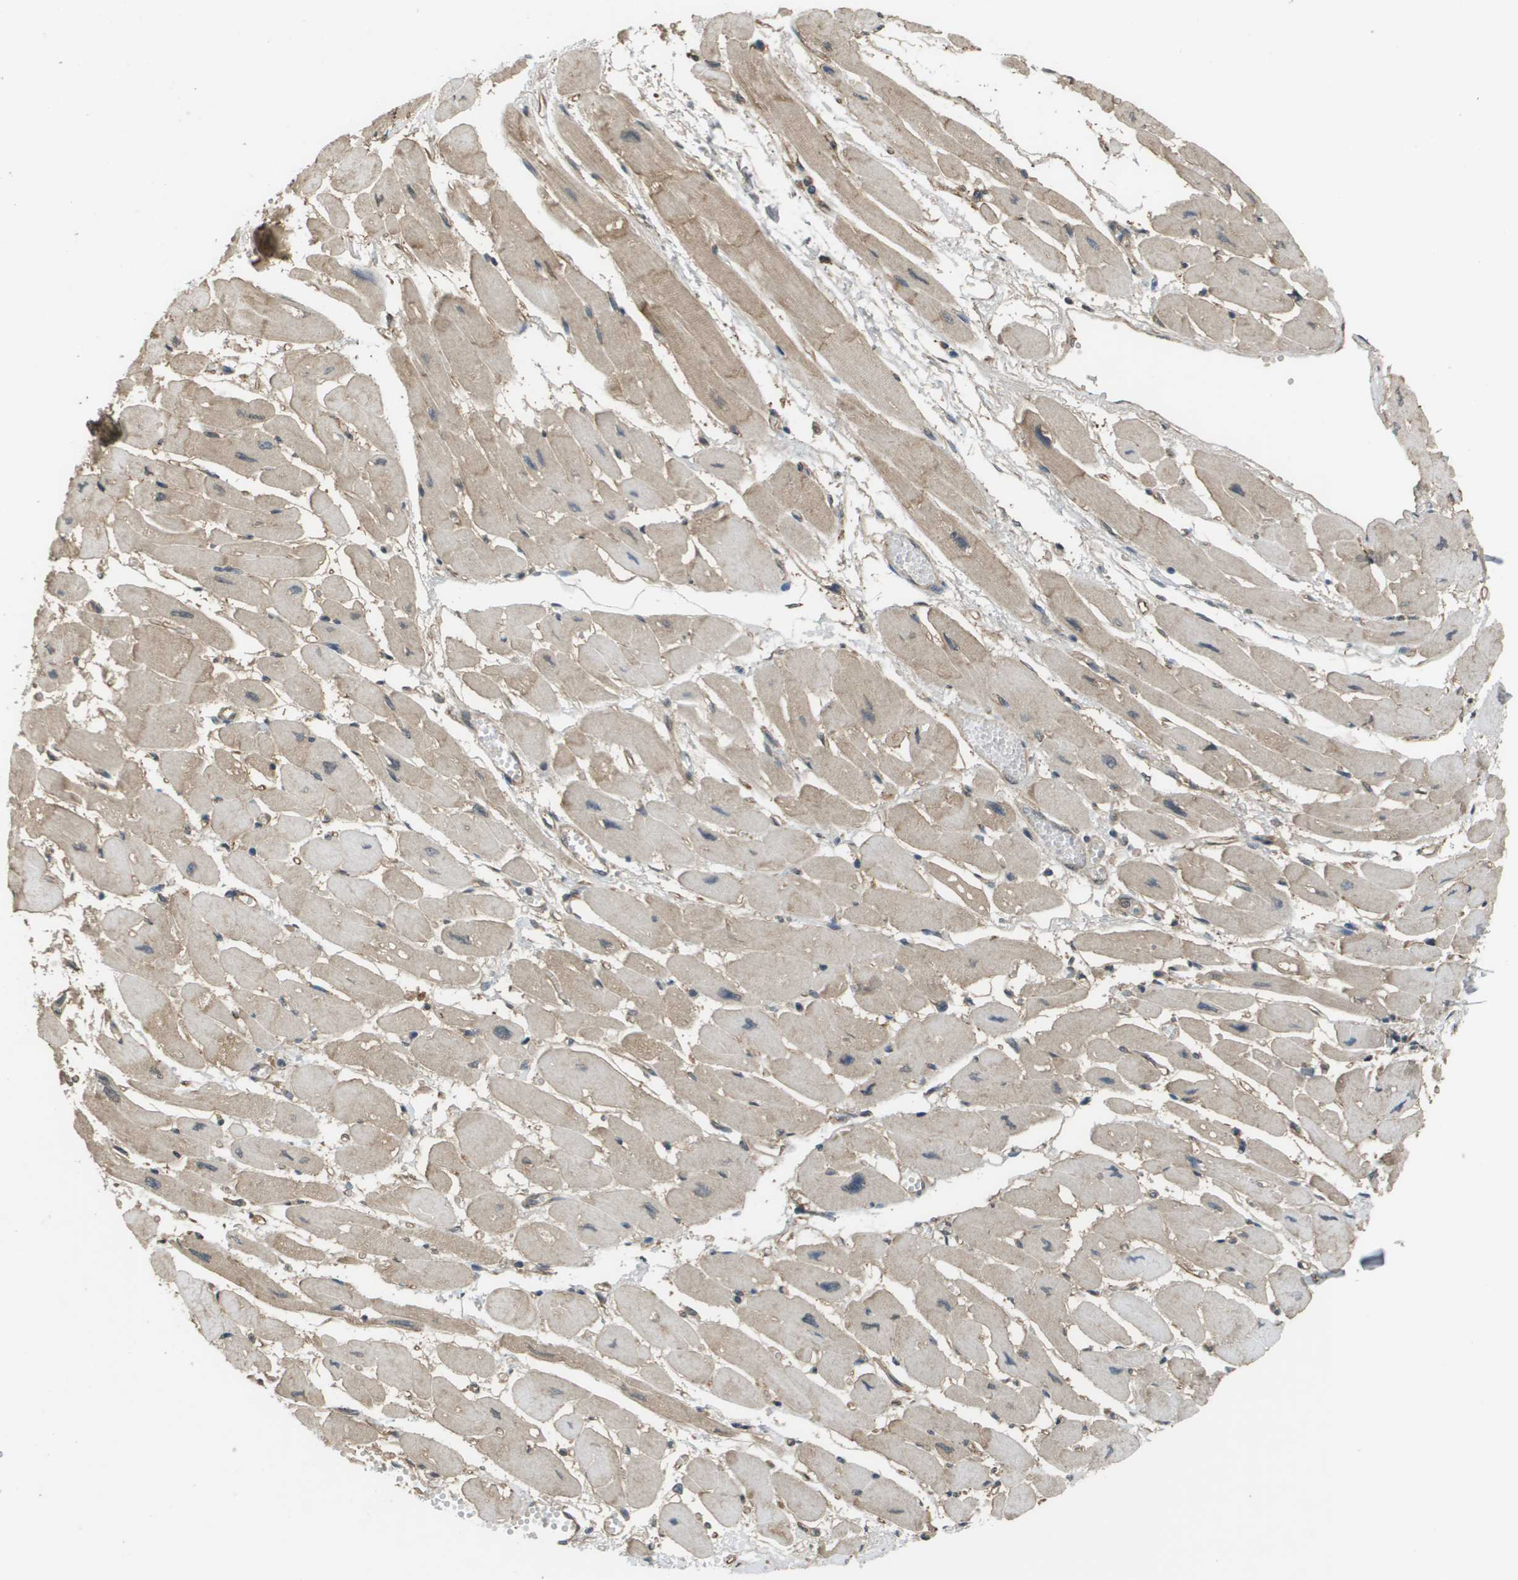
{"staining": {"intensity": "weak", "quantity": "25%-75%", "location": "cytoplasmic/membranous"}, "tissue": "heart muscle", "cell_type": "Cardiomyocytes", "image_type": "normal", "snomed": [{"axis": "morphology", "description": "Normal tissue, NOS"}, {"axis": "topography", "description": "Heart"}], "caption": "Unremarkable heart muscle demonstrates weak cytoplasmic/membranous staining in about 25%-75% of cardiomyocytes The protein is shown in brown color, while the nuclei are stained blue..", "gene": "NDRG2", "patient": {"sex": "female", "age": 54}}